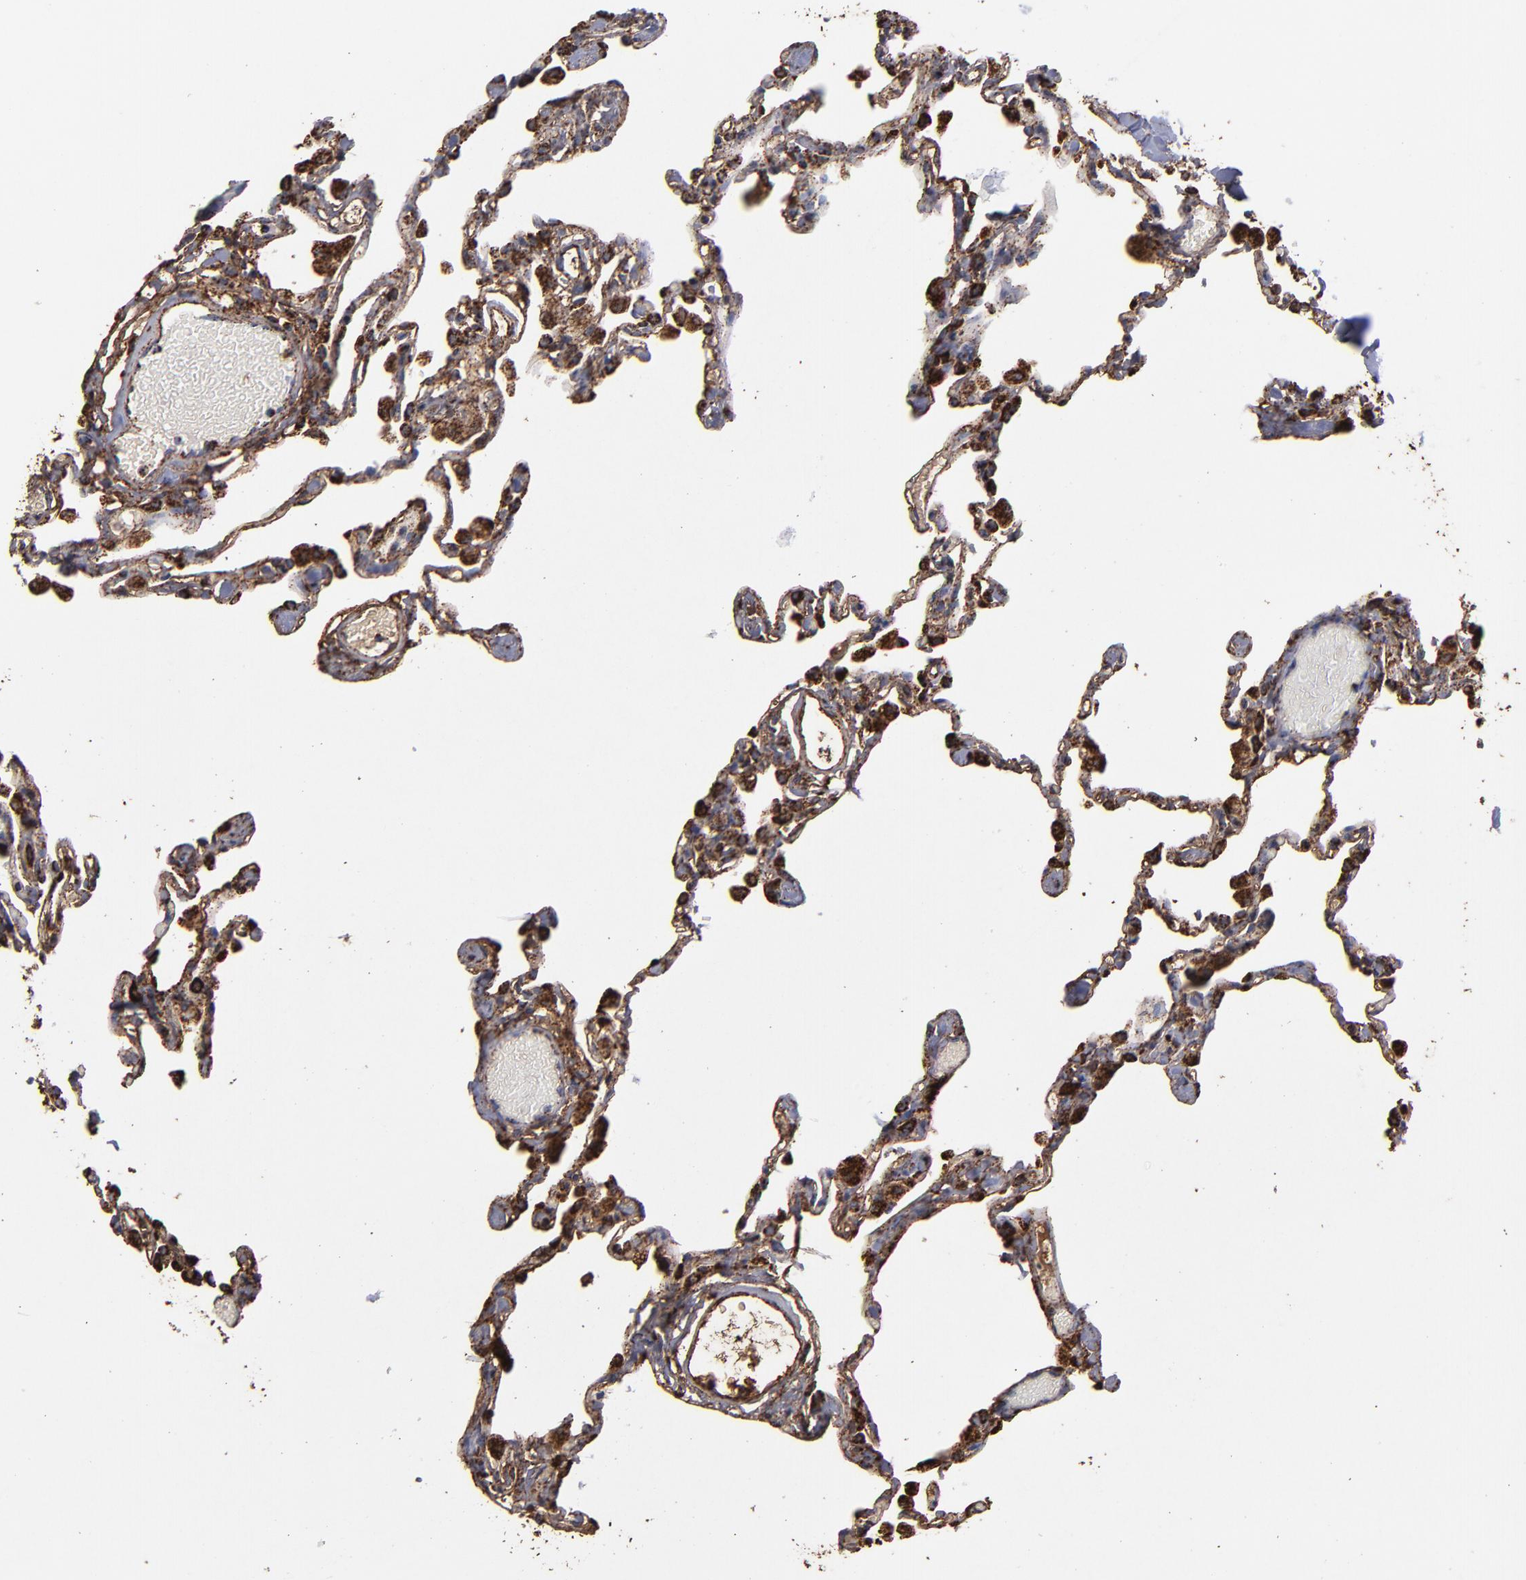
{"staining": {"intensity": "moderate", "quantity": ">75%", "location": "cytoplasmic/membranous"}, "tissue": "lung", "cell_type": "Alveolar cells", "image_type": "normal", "snomed": [{"axis": "morphology", "description": "Normal tissue, NOS"}, {"axis": "topography", "description": "Lung"}], "caption": "This image demonstrates unremarkable lung stained with immunohistochemistry (IHC) to label a protein in brown. The cytoplasmic/membranous of alveolar cells show moderate positivity for the protein. Nuclei are counter-stained blue.", "gene": "SOD2", "patient": {"sex": "female", "age": 49}}